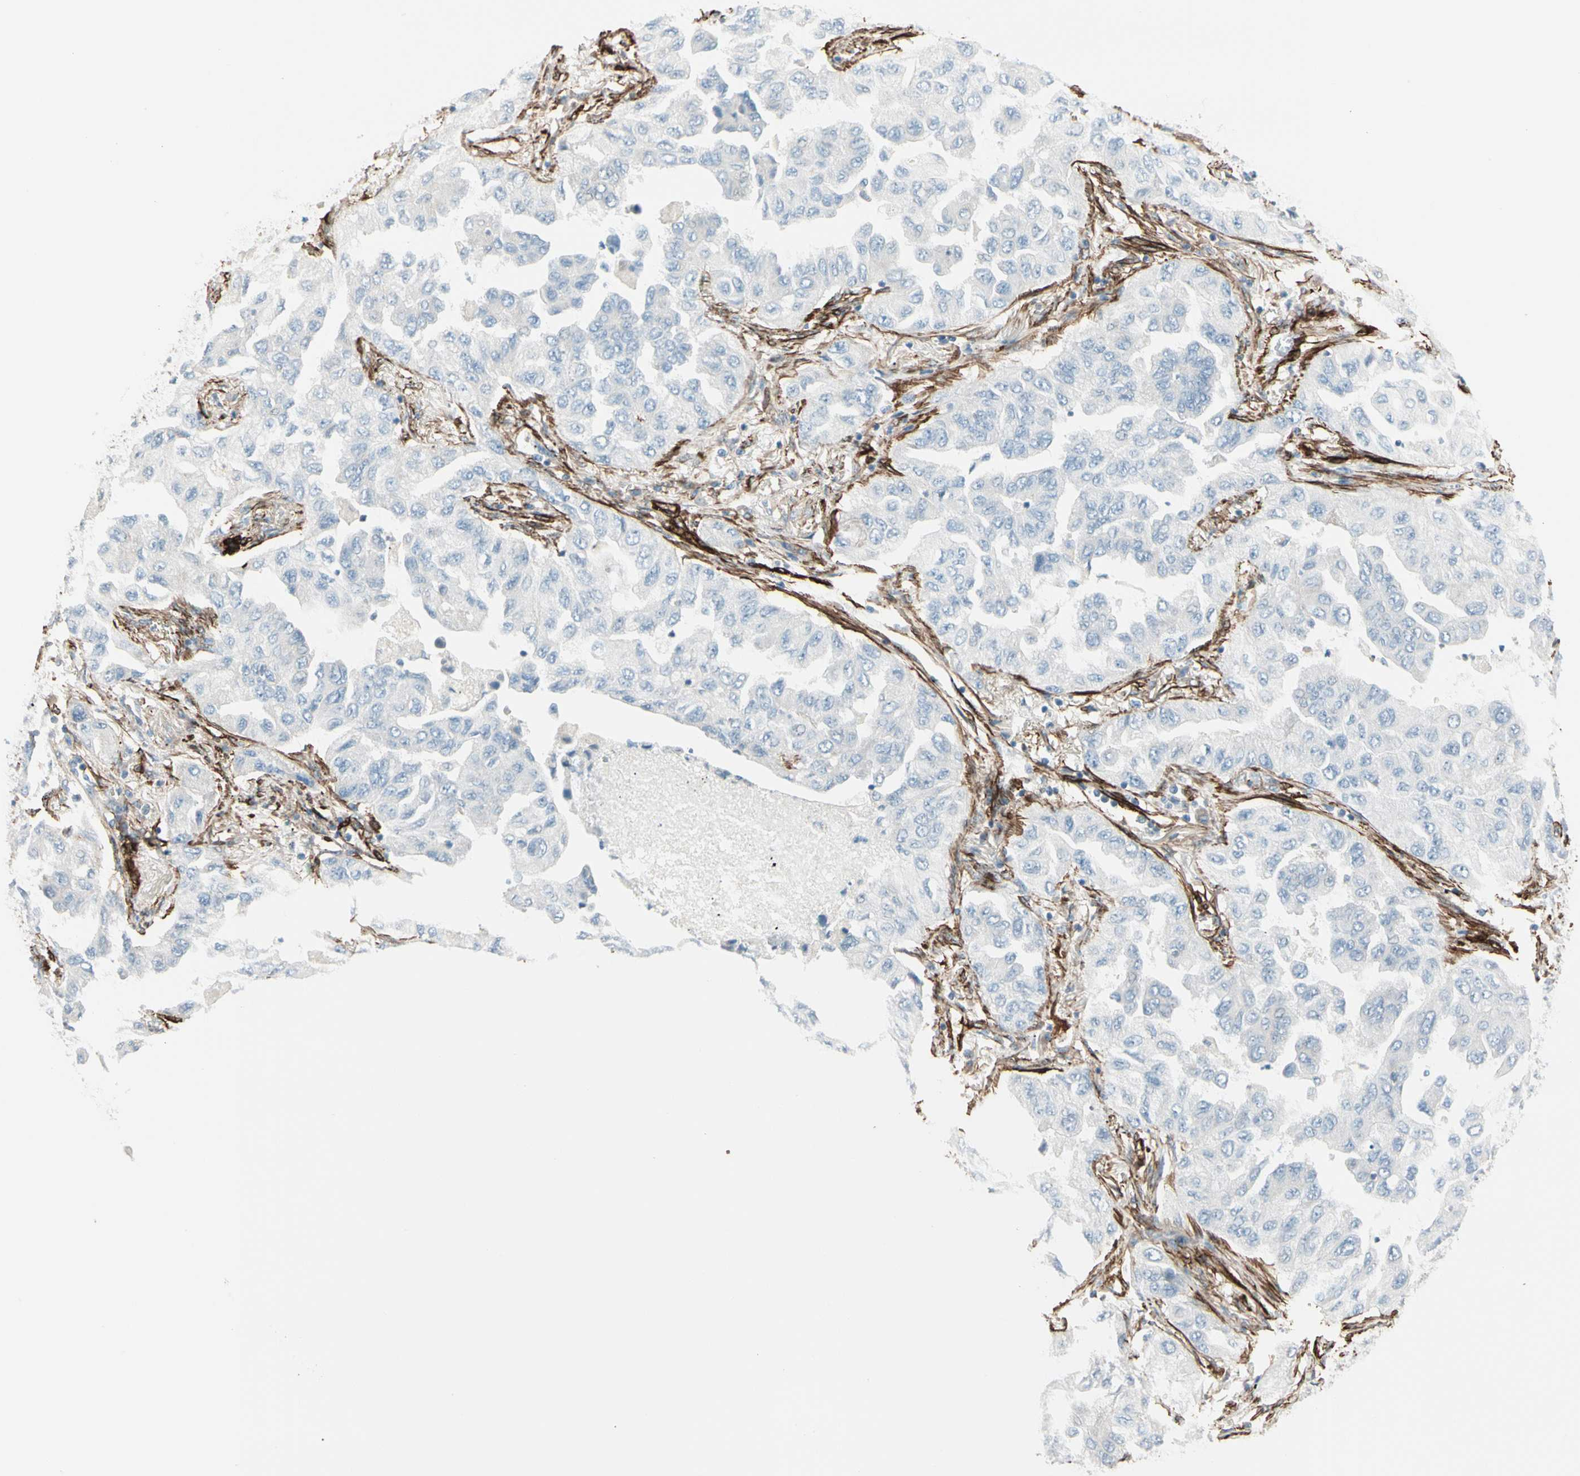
{"staining": {"intensity": "negative", "quantity": "none", "location": "none"}, "tissue": "lung cancer", "cell_type": "Tumor cells", "image_type": "cancer", "snomed": [{"axis": "morphology", "description": "Adenocarcinoma, NOS"}, {"axis": "topography", "description": "Lung"}], "caption": "The IHC photomicrograph has no significant expression in tumor cells of lung cancer tissue.", "gene": "CALD1", "patient": {"sex": "female", "age": 65}}